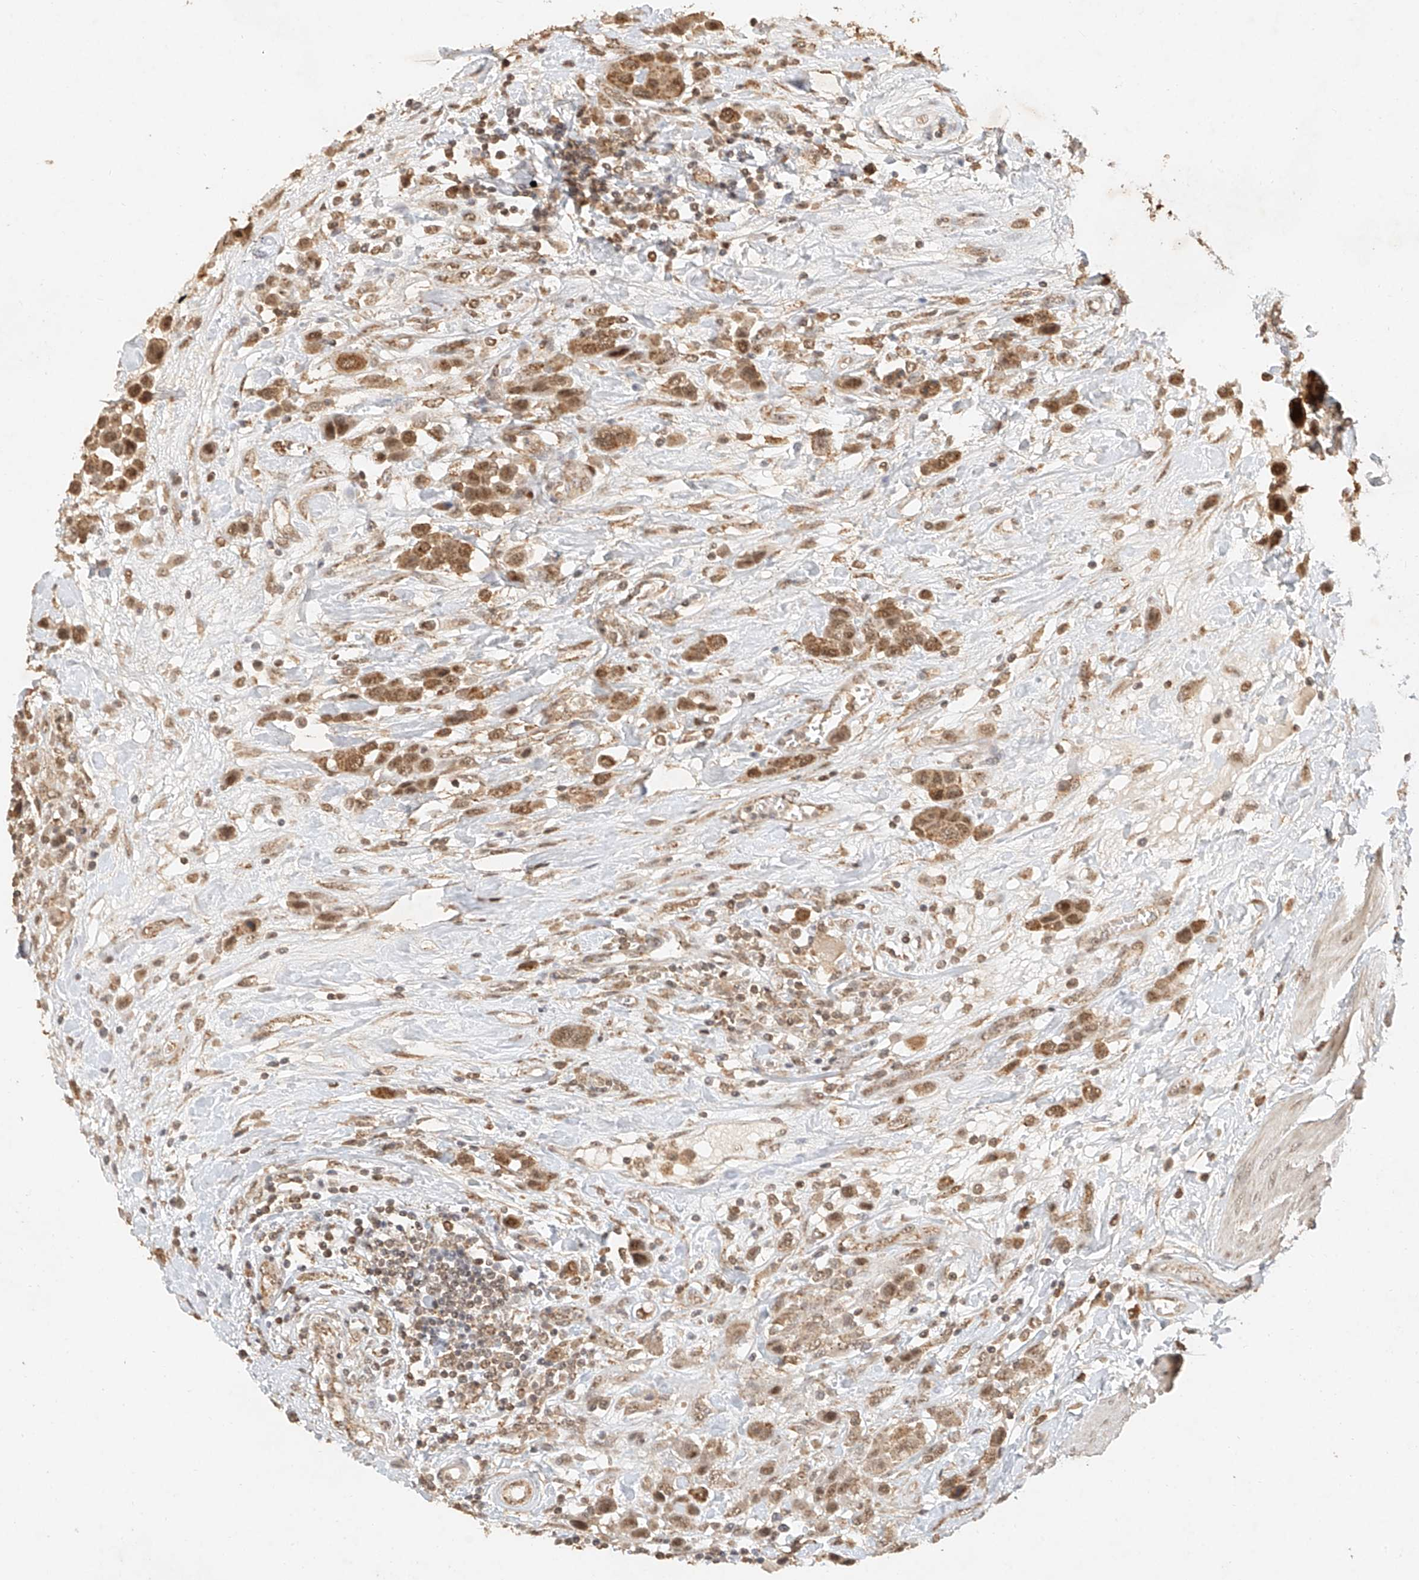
{"staining": {"intensity": "moderate", "quantity": ">75%", "location": "cytoplasmic/membranous,nuclear"}, "tissue": "urothelial cancer", "cell_type": "Tumor cells", "image_type": "cancer", "snomed": [{"axis": "morphology", "description": "Urothelial carcinoma, High grade"}, {"axis": "topography", "description": "Urinary bladder"}], "caption": "Urothelial cancer was stained to show a protein in brown. There is medium levels of moderate cytoplasmic/membranous and nuclear staining in approximately >75% of tumor cells.", "gene": "CXorf58", "patient": {"sex": "male", "age": 50}}